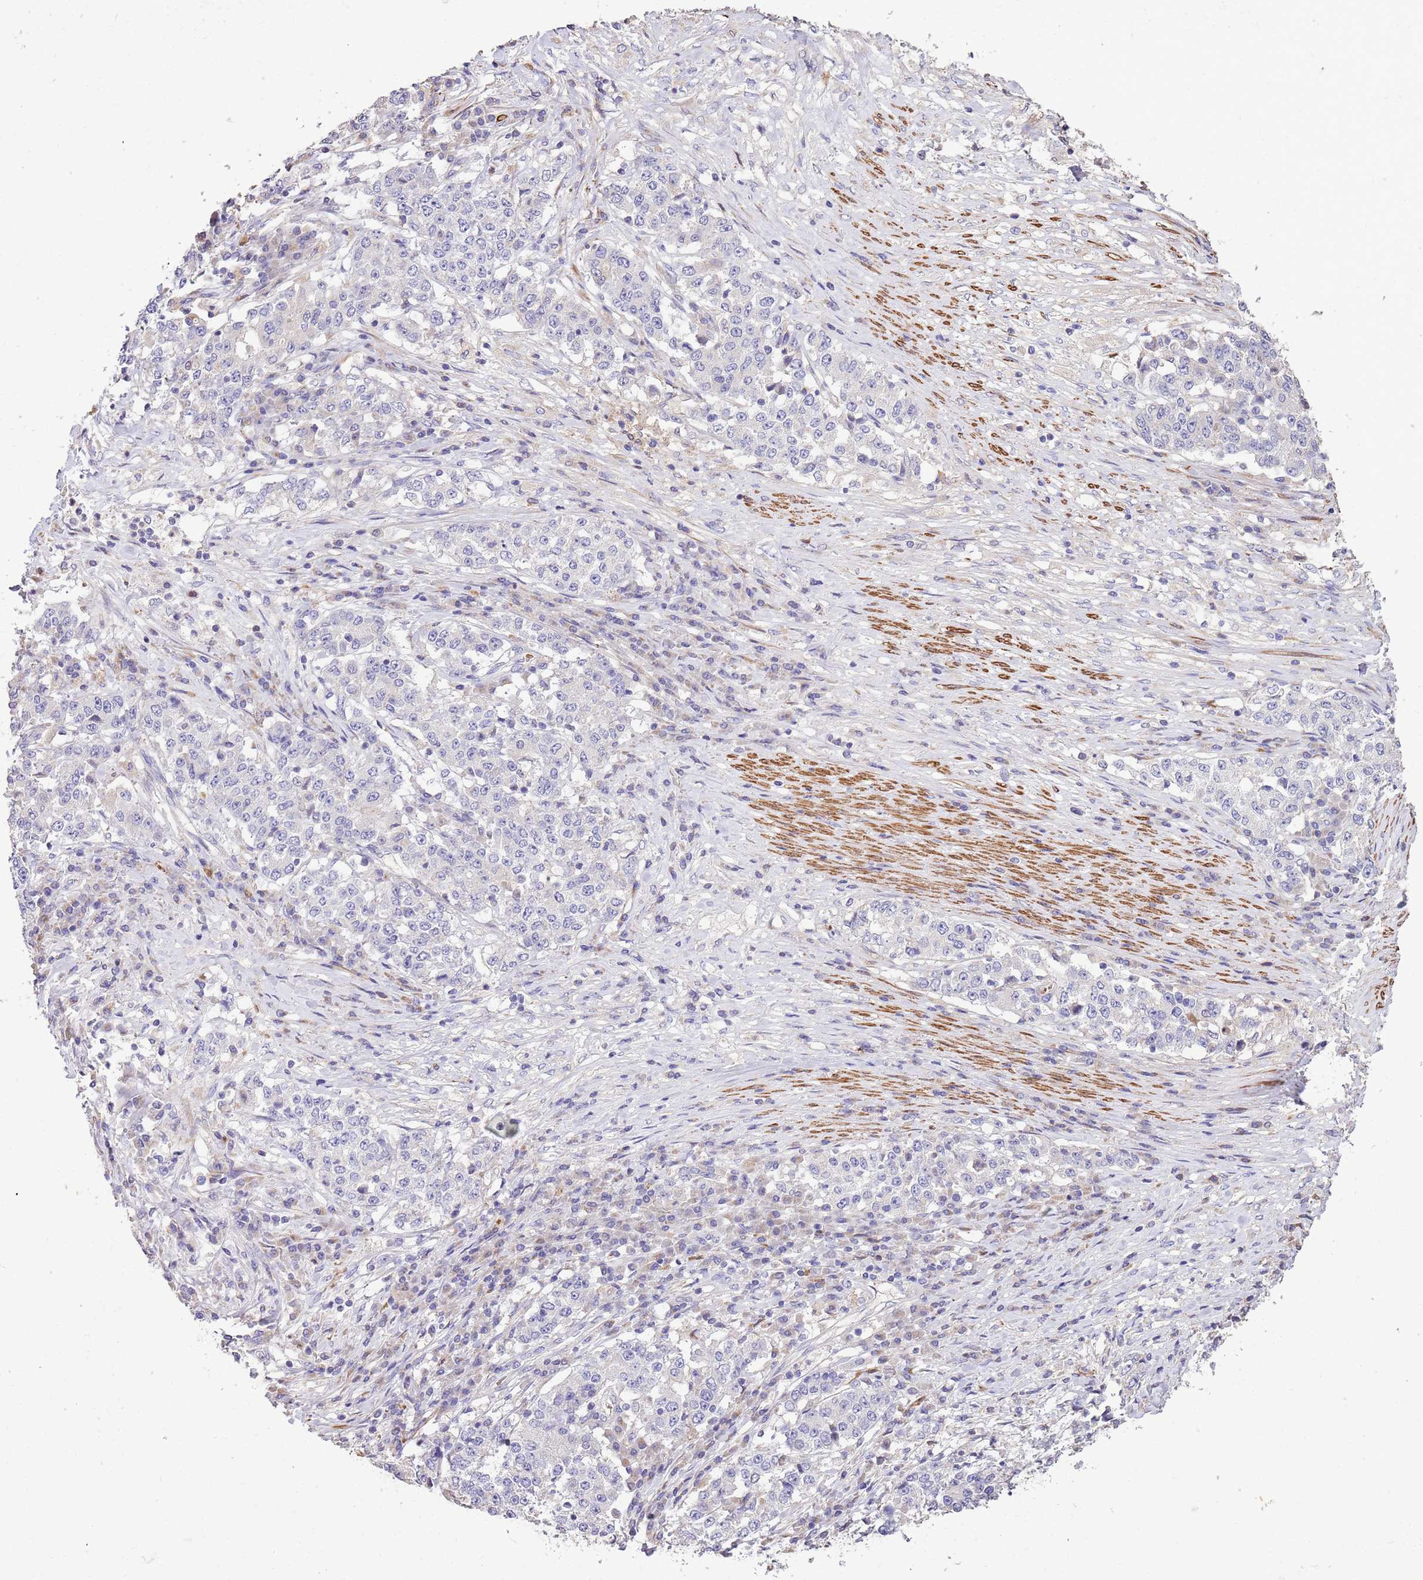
{"staining": {"intensity": "negative", "quantity": "none", "location": "none"}, "tissue": "stomach cancer", "cell_type": "Tumor cells", "image_type": "cancer", "snomed": [{"axis": "morphology", "description": "Adenocarcinoma, NOS"}, {"axis": "topography", "description": "Stomach"}], "caption": "Immunohistochemical staining of human adenocarcinoma (stomach) demonstrates no significant staining in tumor cells.", "gene": "PIGA", "patient": {"sex": "male", "age": 59}}